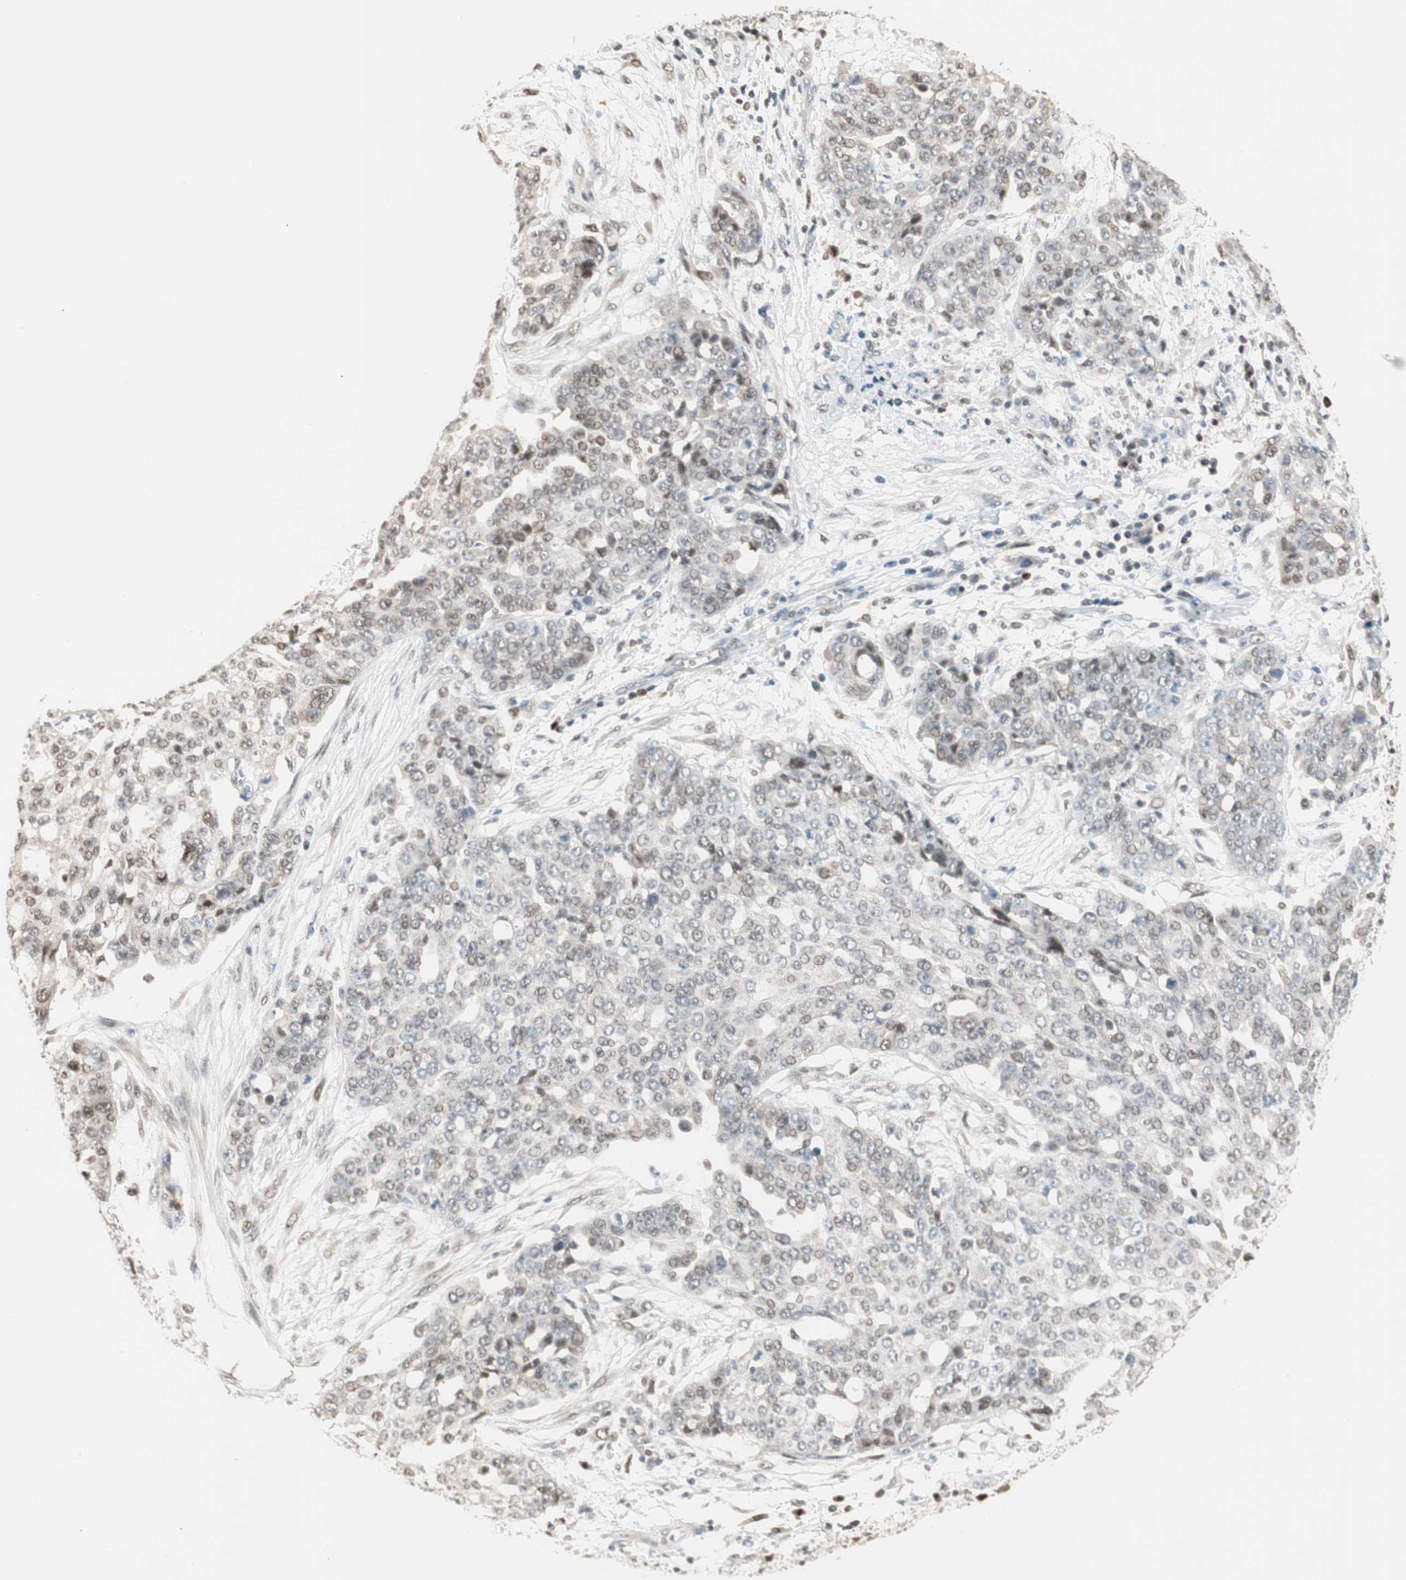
{"staining": {"intensity": "weak", "quantity": "25%-75%", "location": "nuclear"}, "tissue": "ovarian cancer", "cell_type": "Tumor cells", "image_type": "cancer", "snomed": [{"axis": "morphology", "description": "Cystadenocarcinoma, serous, NOS"}, {"axis": "topography", "description": "Soft tissue"}, {"axis": "topography", "description": "Ovary"}], "caption": "The image reveals staining of ovarian cancer (serous cystadenocarcinoma), revealing weak nuclear protein positivity (brown color) within tumor cells.", "gene": "LONP2", "patient": {"sex": "female", "age": 57}}